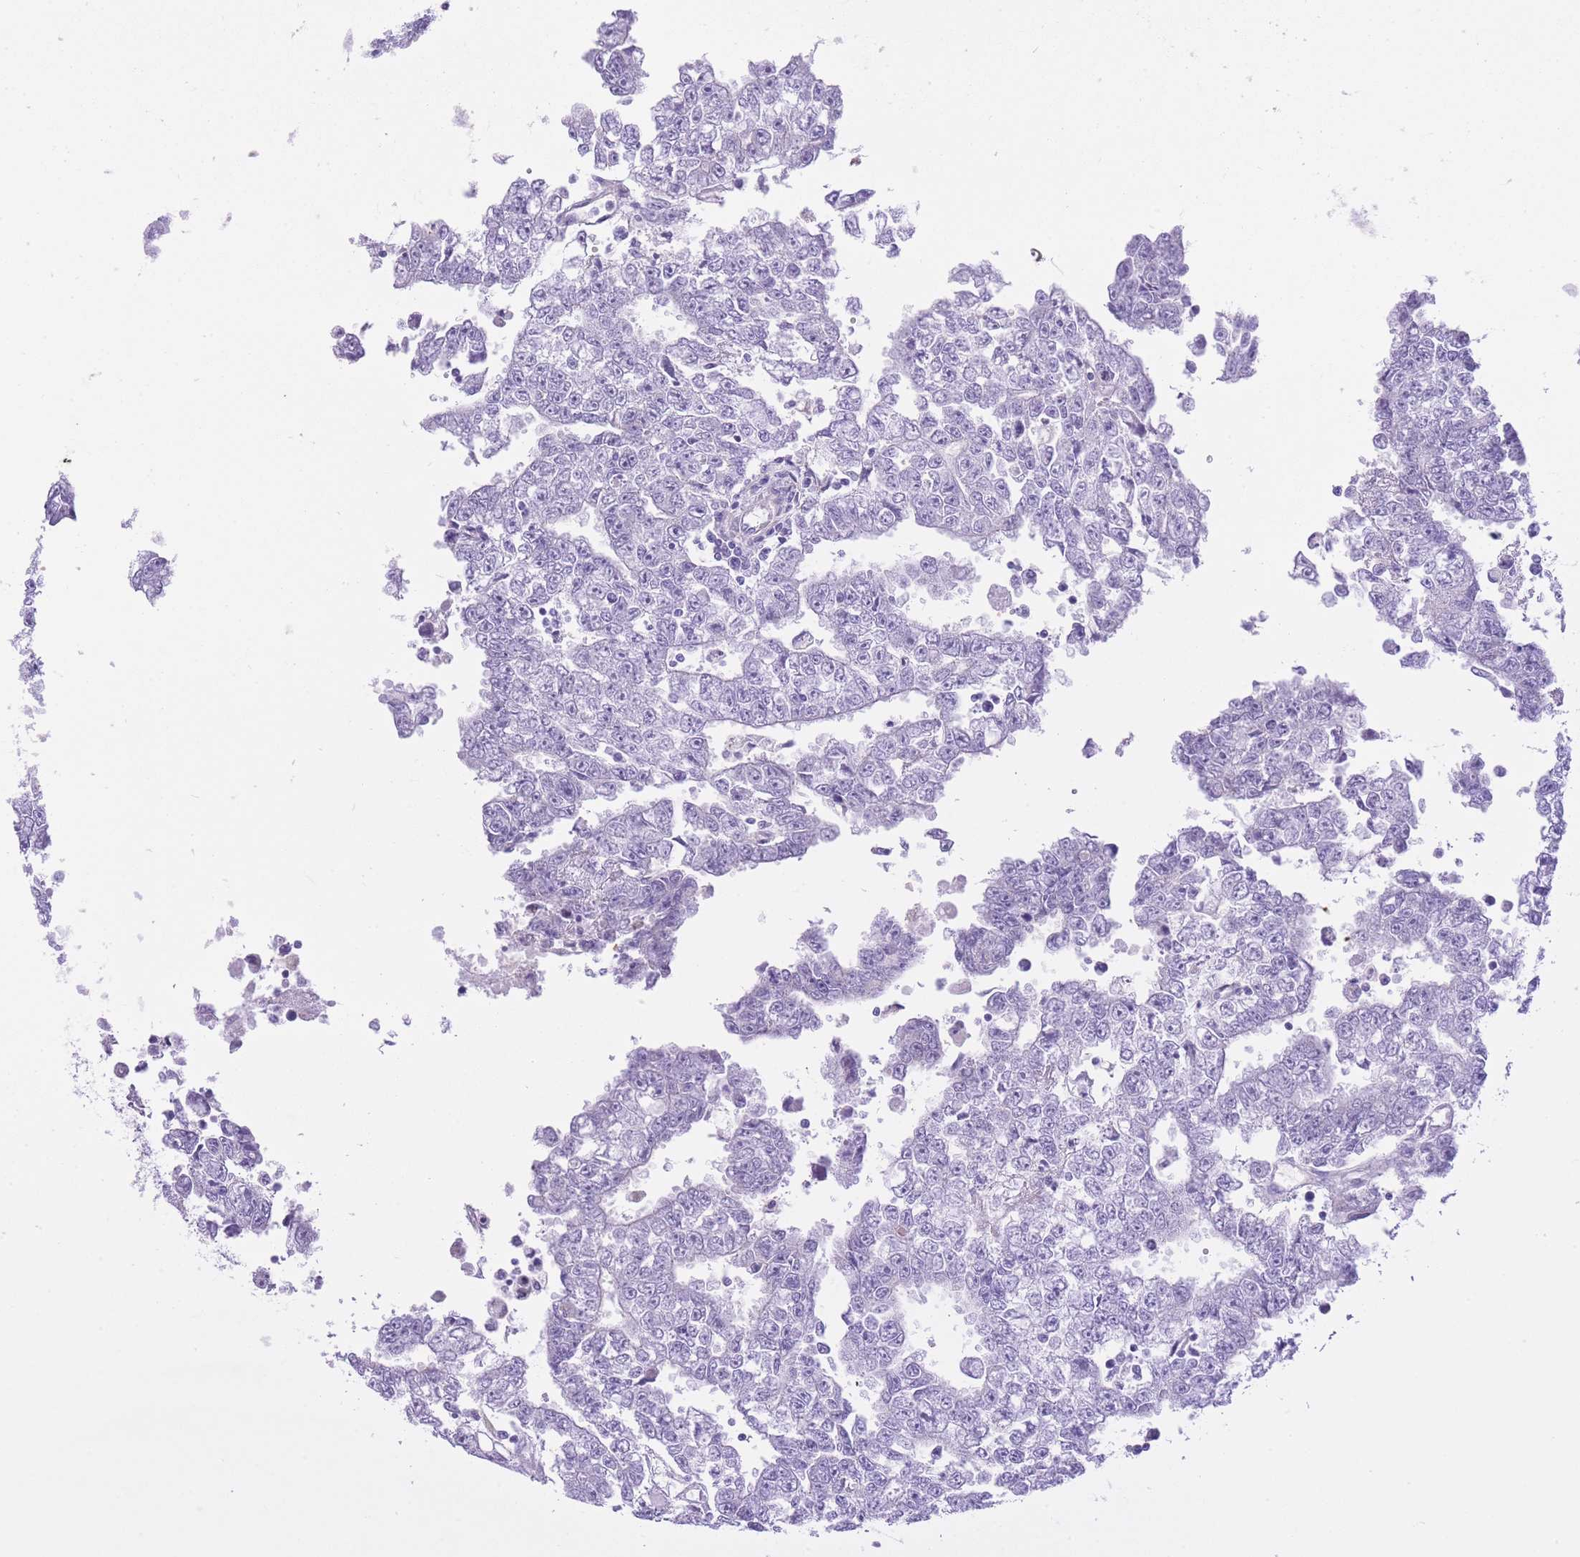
{"staining": {"intensity": "negative", "quantity": "none", "location": "none"}, "tissue": "testis cancer", "cell_type": "Tumor cells", "image_type": "cancer", "snomed": [{"axis": "morphology", "description": "Carcinoma, Embryonal, NOS"}, {"axis": "topography", "description": "Testis"}], "caption": "A micrograph of embryonal carcinoma (testis) stained for a protein reveals no brown staining in tumor cells. (Brightfield microscopy of DAB immunohistochemistry (IHC) at high magnification).", "gene": "MEIOSIN", "patient": {"sex": "male", "age": 25}}